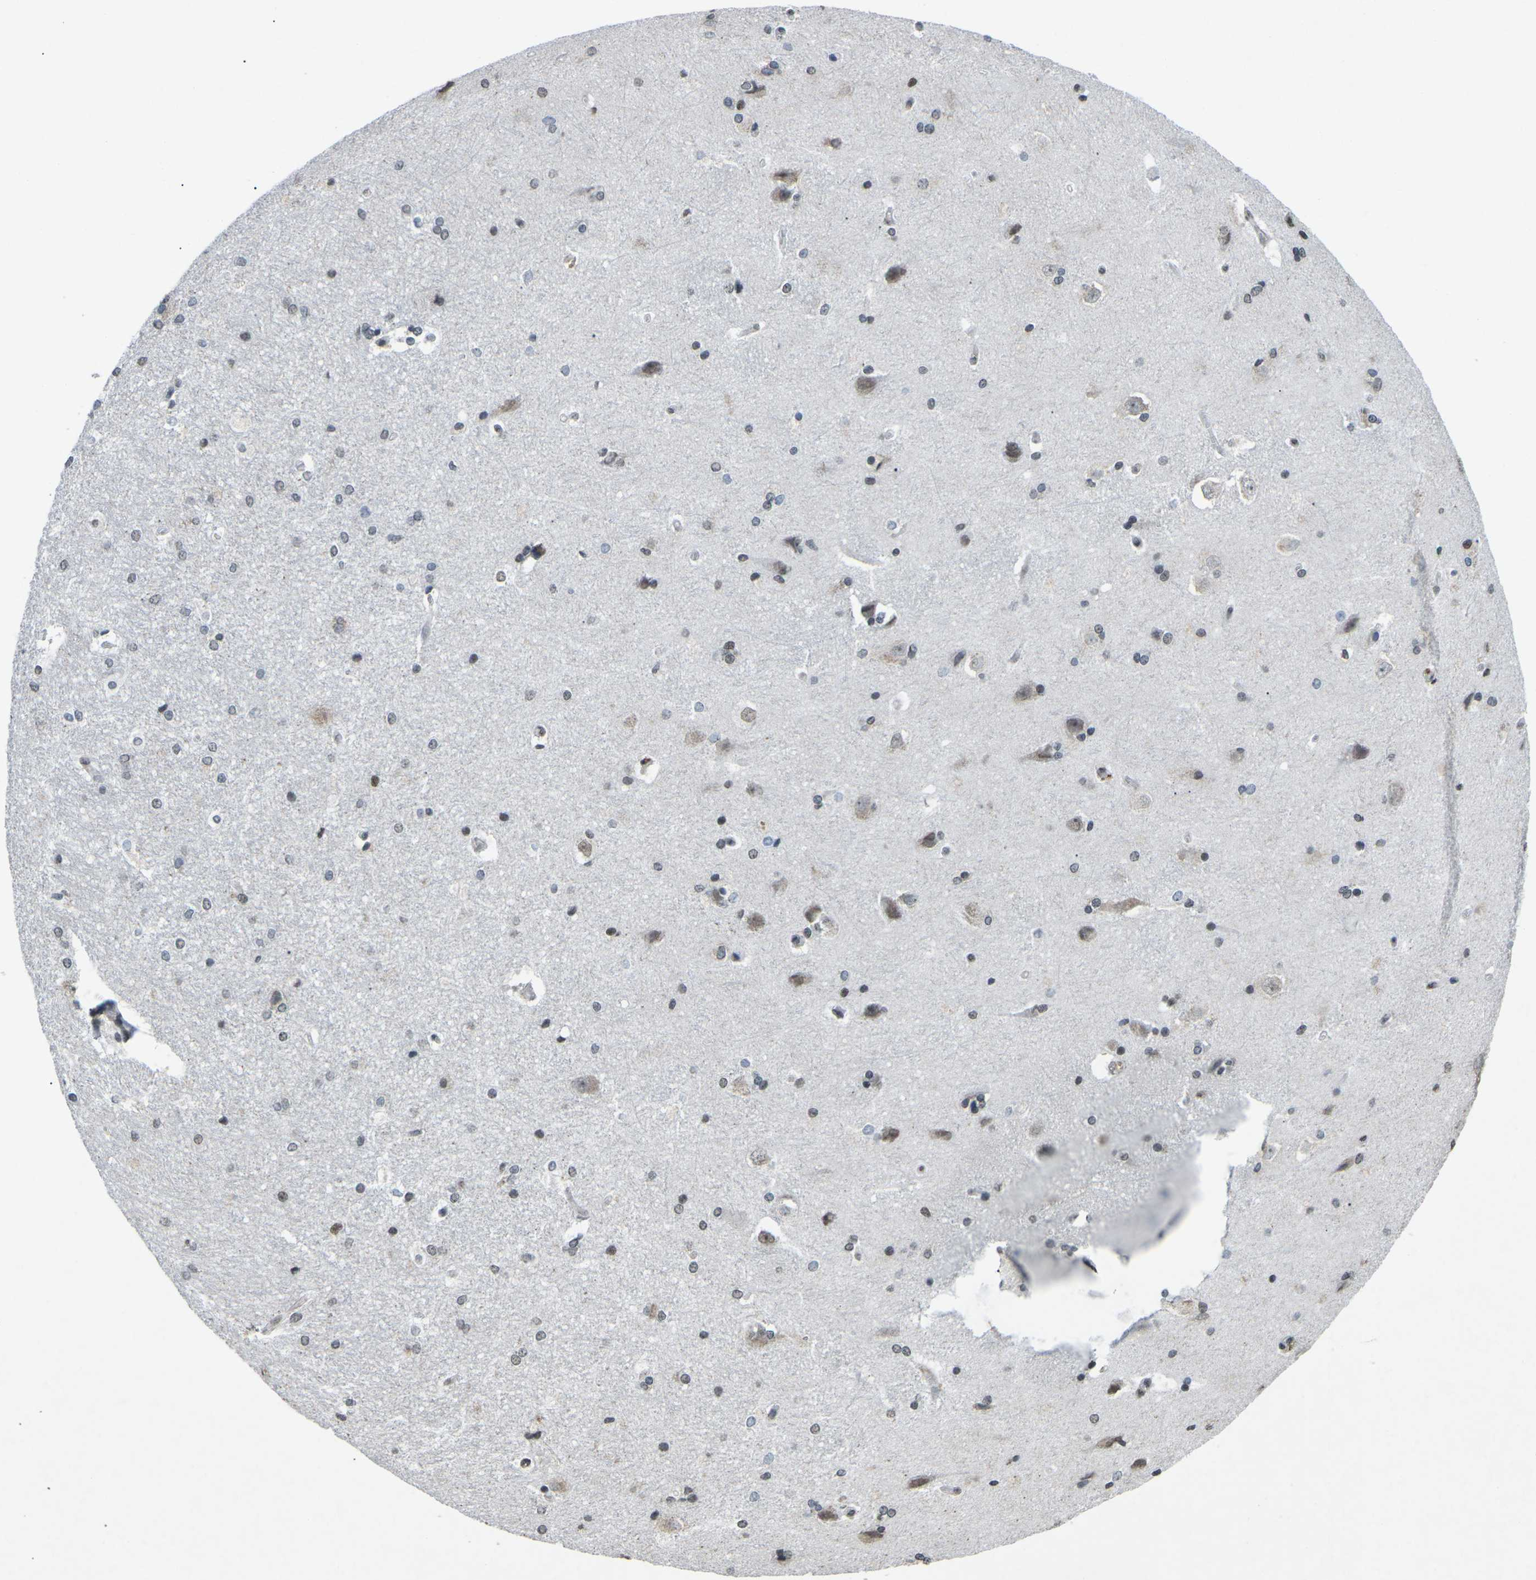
{"staining": {"intensity": "weak", "quantity": "<25%", "location": "cytoplasmic/membranous"}, "tissue": "hippocampus", "cell_type": "Glial cells", "image_type": "normal", "snomed": [{"axis": "morphology", "description": "Normal tissue, NOS"}, {"axis": "topography", "description": "Hippocampus"}], "caption": "A photomicrograph of human hippocampus is negative for staining in glial cells.", "gene": "TFR2", "patient": {"sex": "female", "age": 19}}